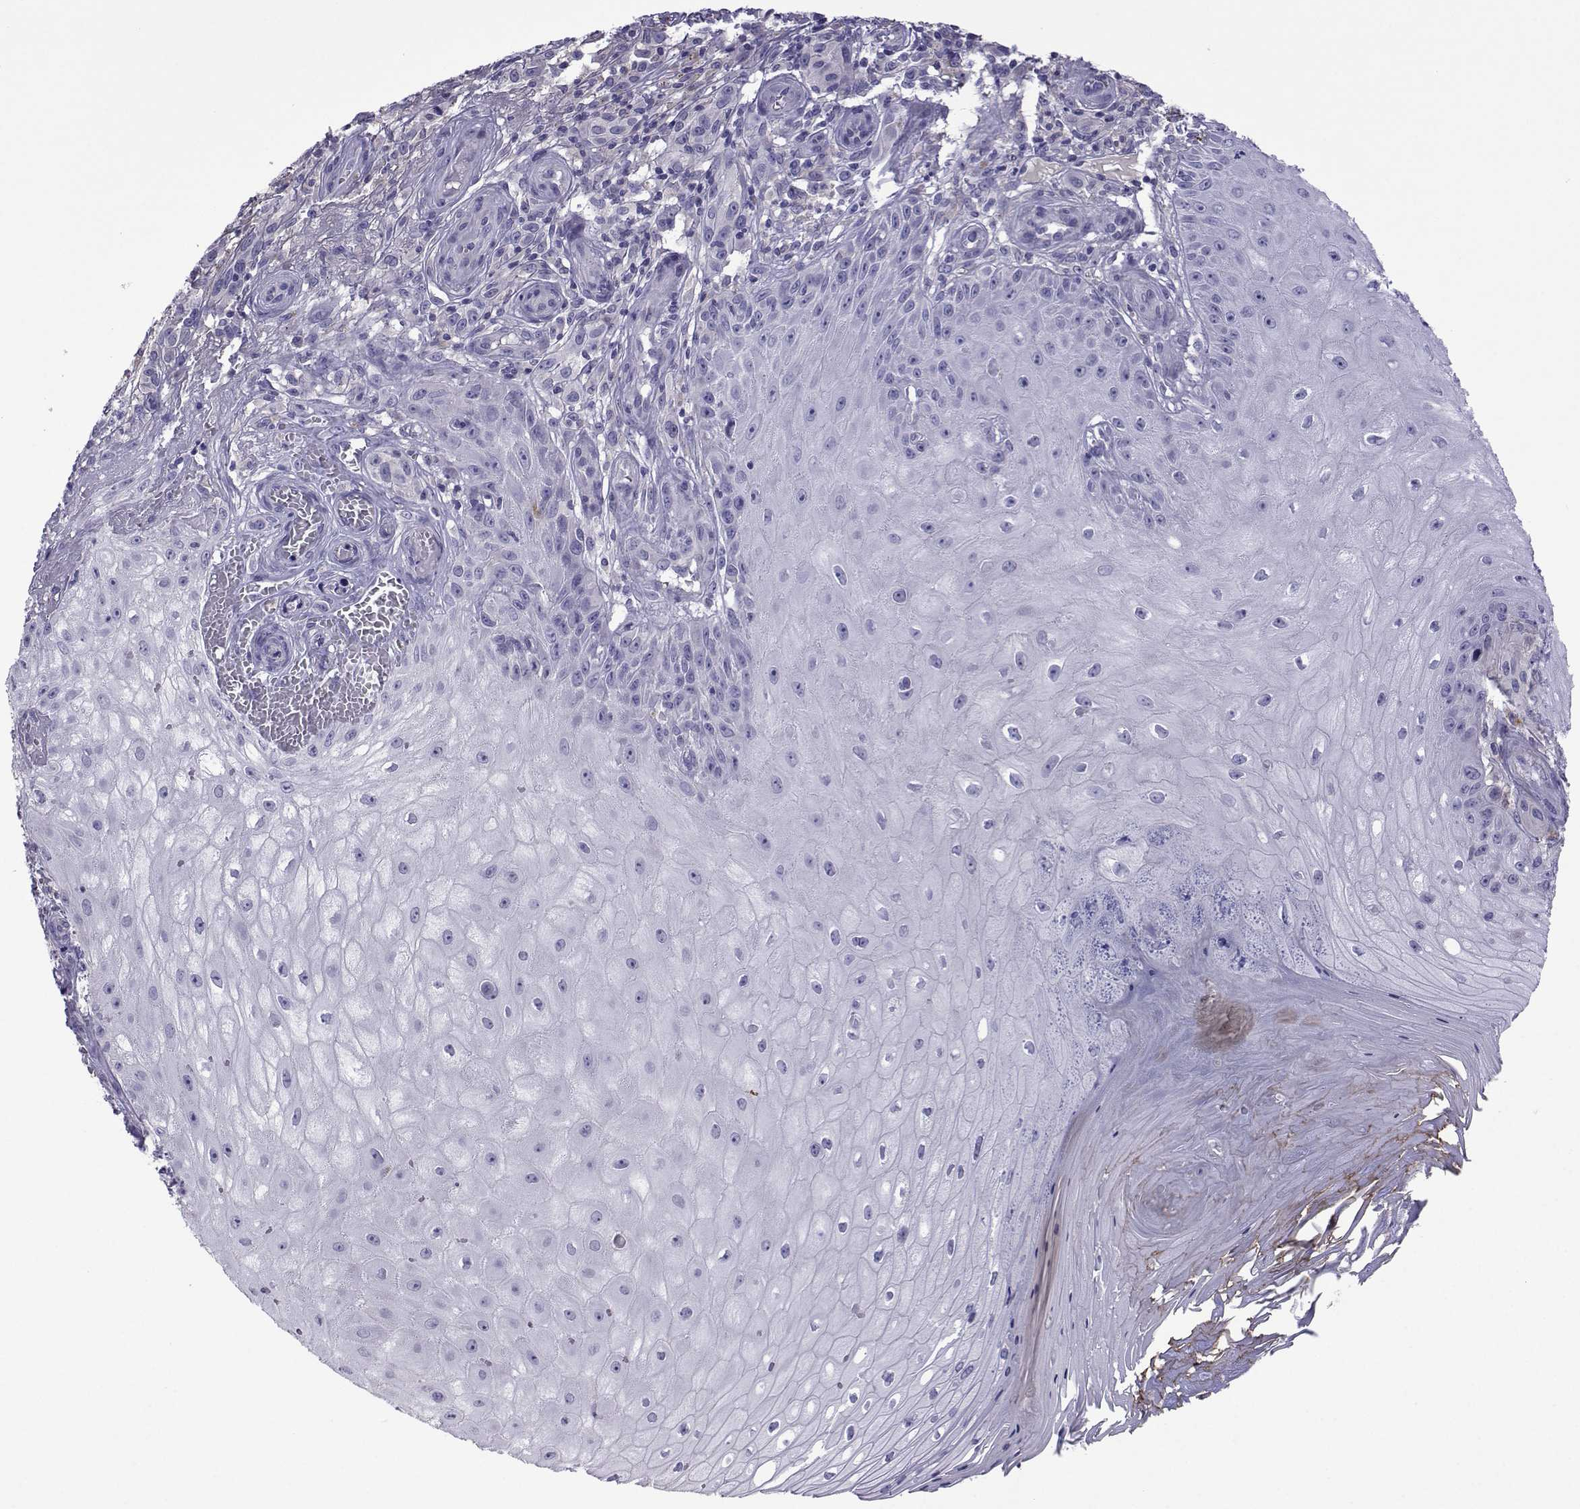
{"staining": {"intensity": "negative", "quantity": "none", "location": "none"}, "tissue": "melanoma", "cell_type": "Tumor cells", "image_type": "cancer", "snomed": [{"axis": "morphology", "description": "Malignant melanoma, NOS"}, {"axis": "topography", "description": "Skin"}], "caption": "Malignant melanoma was stained to show a protein in brown. There is no significant staining in tumor cells. Nuclei are stained in blue.", "gene": "CFAP70", "patient": {"sex": "female", "age": 53}}